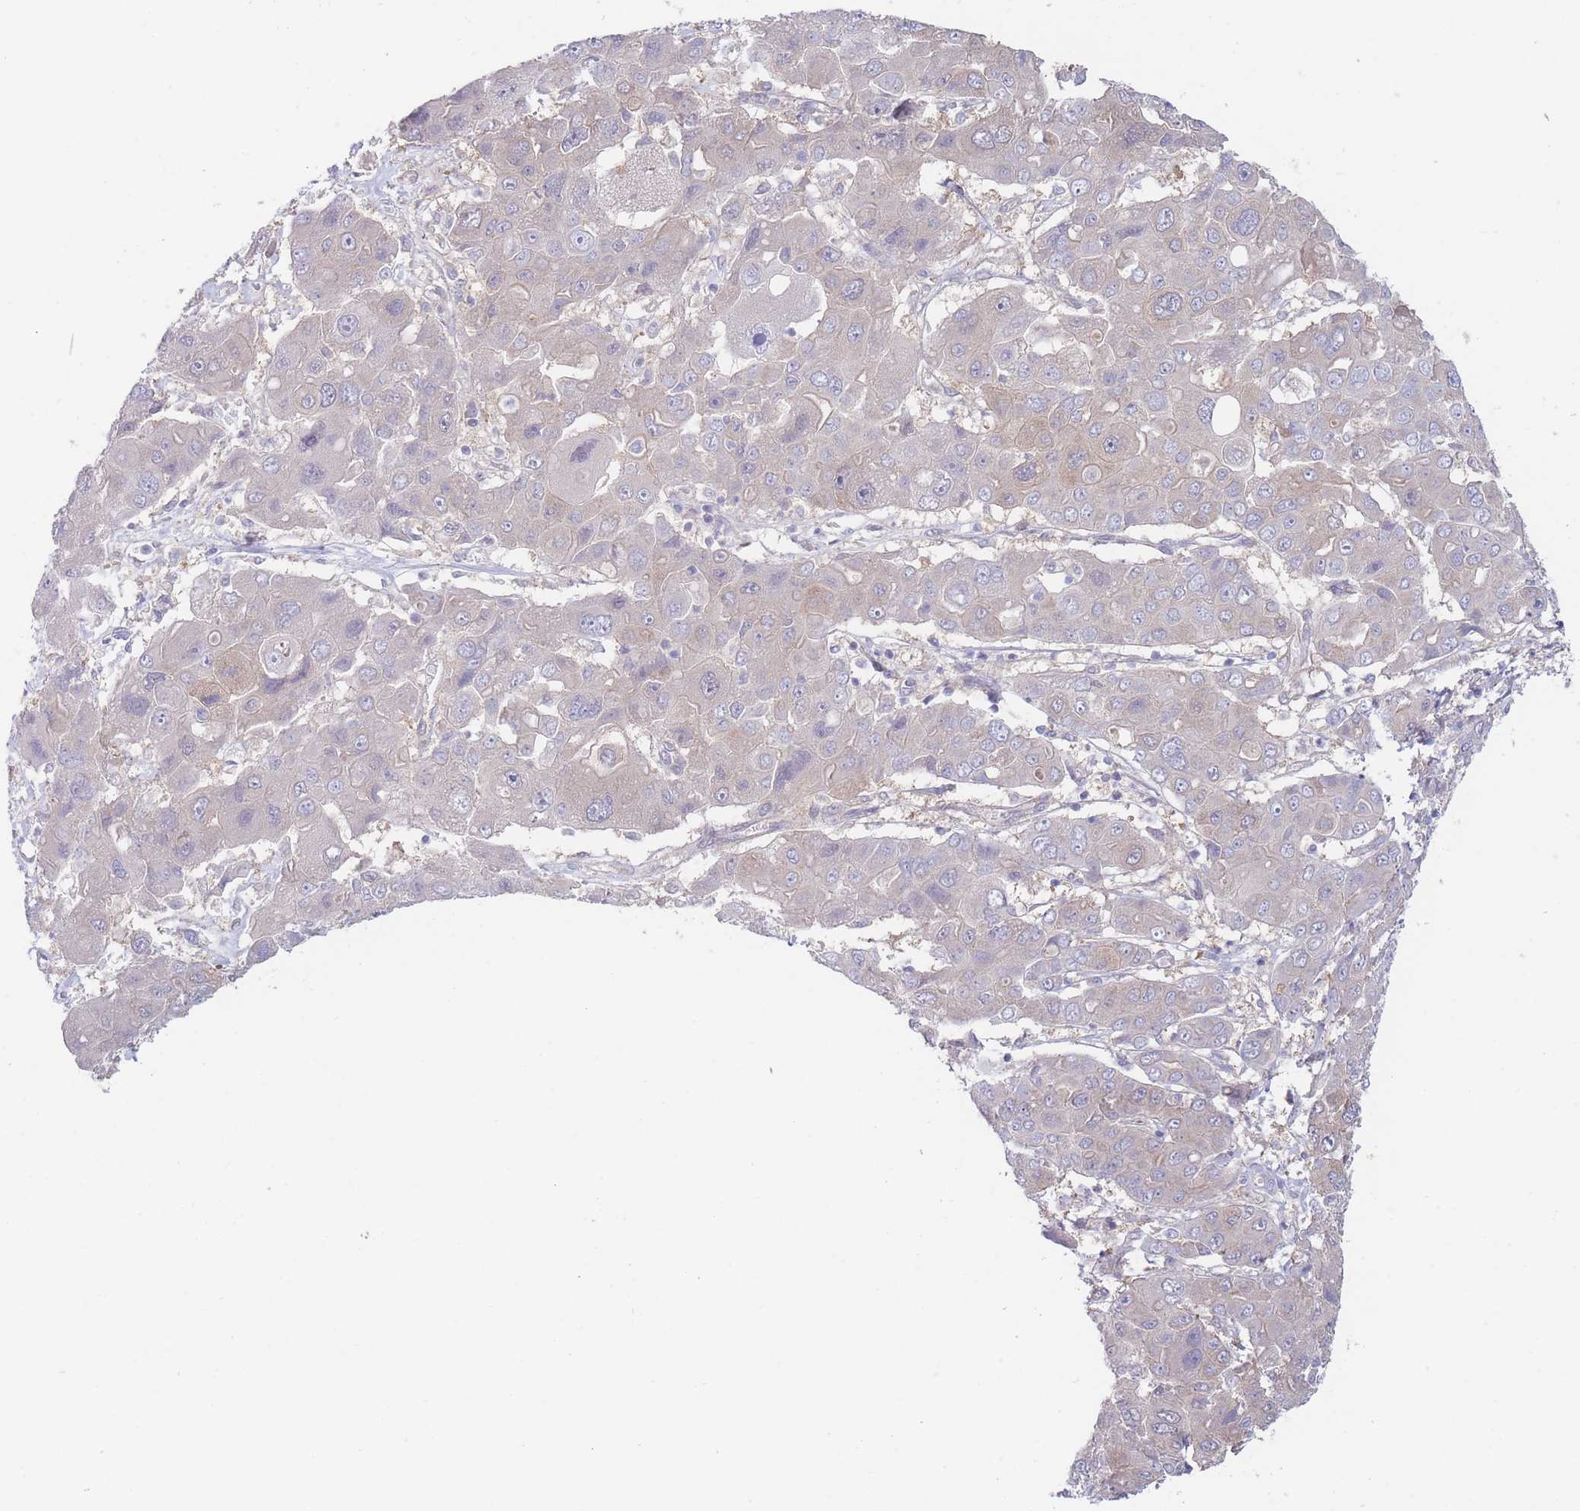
{"staining": {"intensity": "weak", "quantity": "<25%", "location": "cytoplasmic/membranous"}, "tissue": "liver cancer", "cell_type": "Tumor cells", "image_type": "cancer", "snomed": [{"axis": "morphology", "description": "Cholangiocarcinoma"}, {"axis": "topography", "description": "Liver"}], "caption": "There is no significant positivity in tumor cells of liver cholangiocarcinoma.", "gene": "ZNF281", "patient": {"sex": "male", "age": 67}}